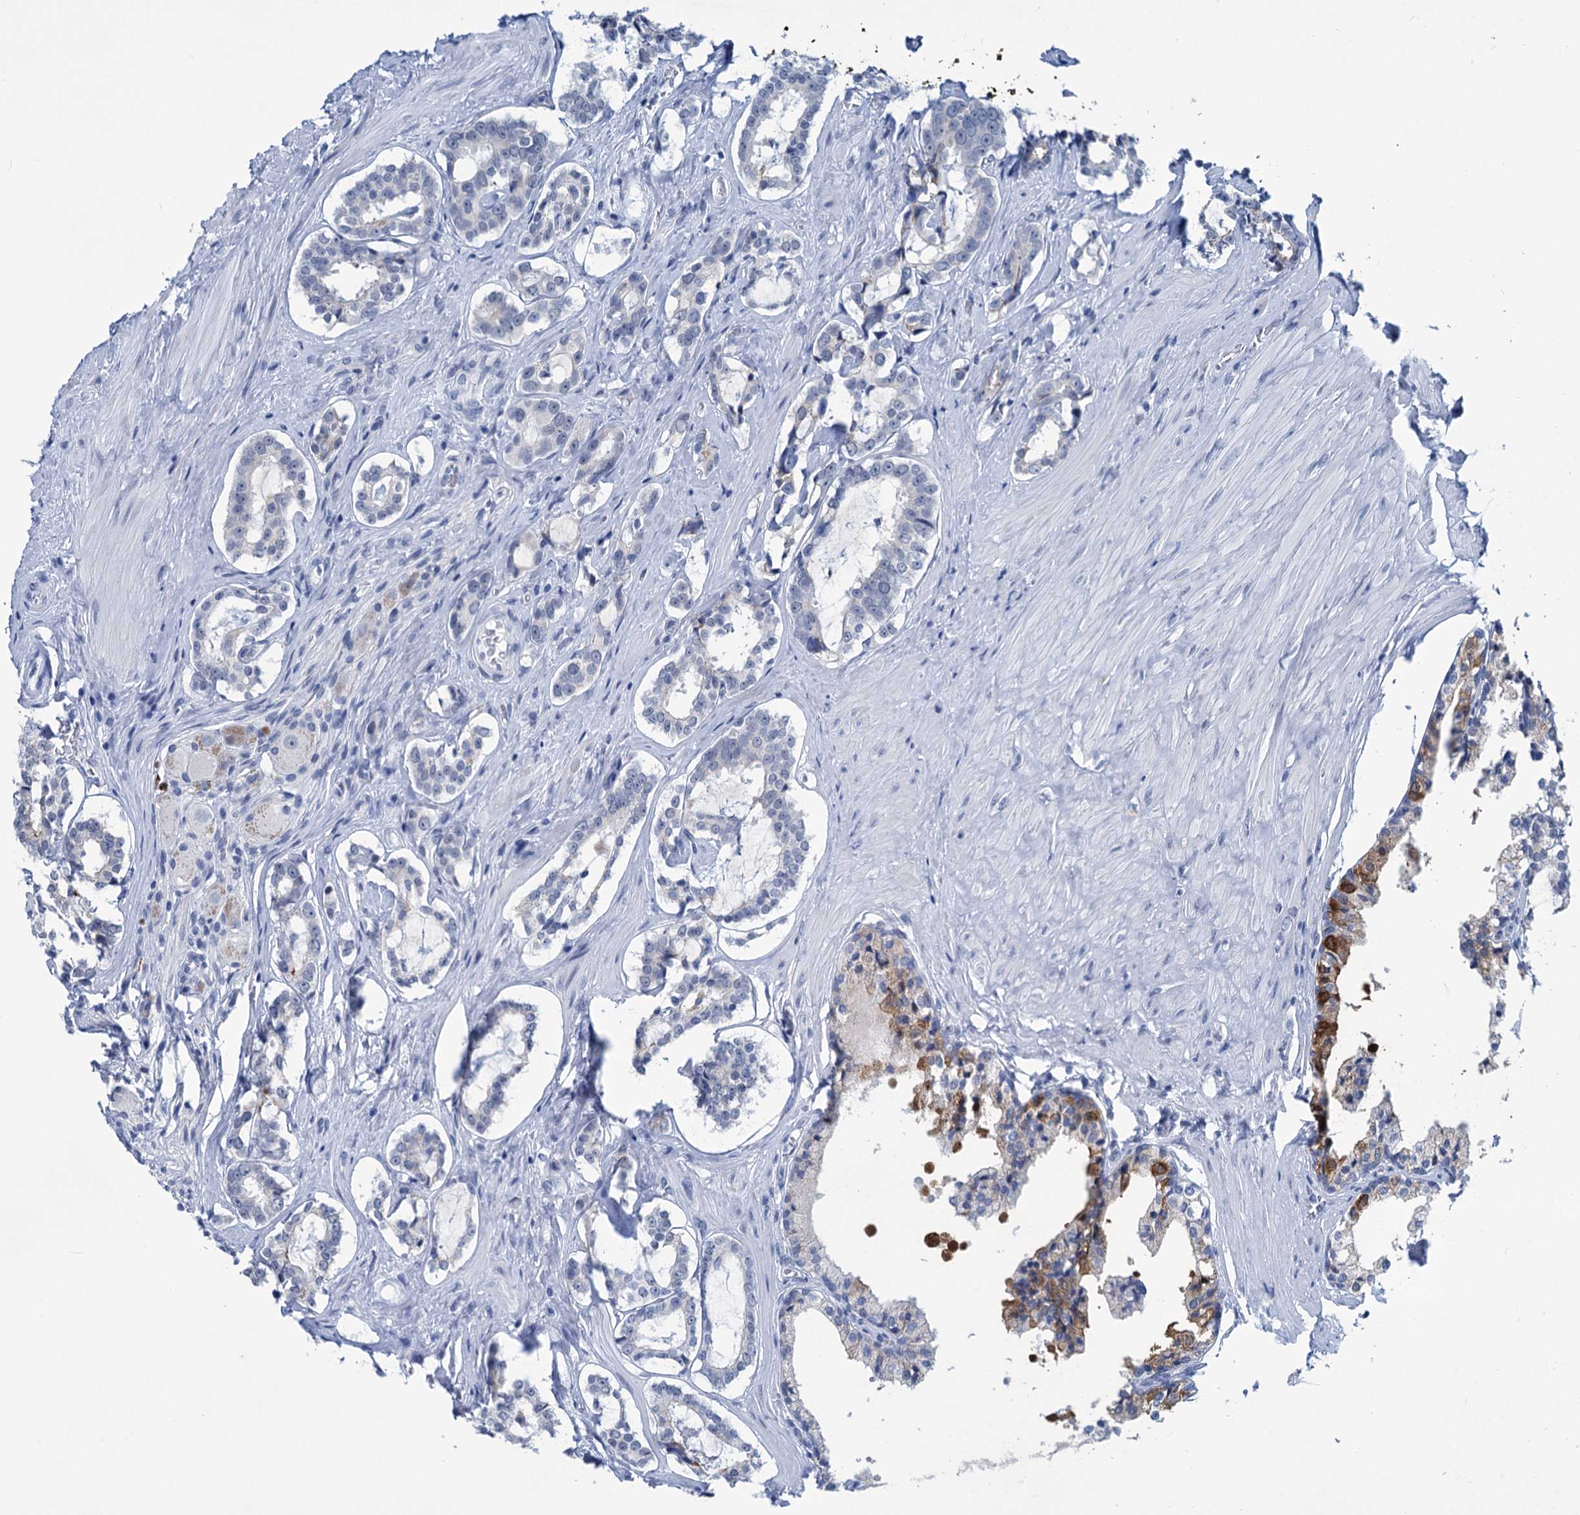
{"staining": {"intensity": "negative", "quantity": "none", "location": "none"}, "tissue": "prostate cancer", "cell_type": "Tumor cells", "image_type": "cancer", "snomed": [{"axis": "morphology", "description": "Adenocarcinoma, High grade"}, {"axis": "topography", "description": "Prostate"}], "caption": "High power microscopy image of an IHC photomicrograph of prostate cancer (adenocarcinoma (high-grade)), revealing no significant staining in tumor cells.", "gene": "NEU3", "patient": {"sex": "male", "age": 58}}